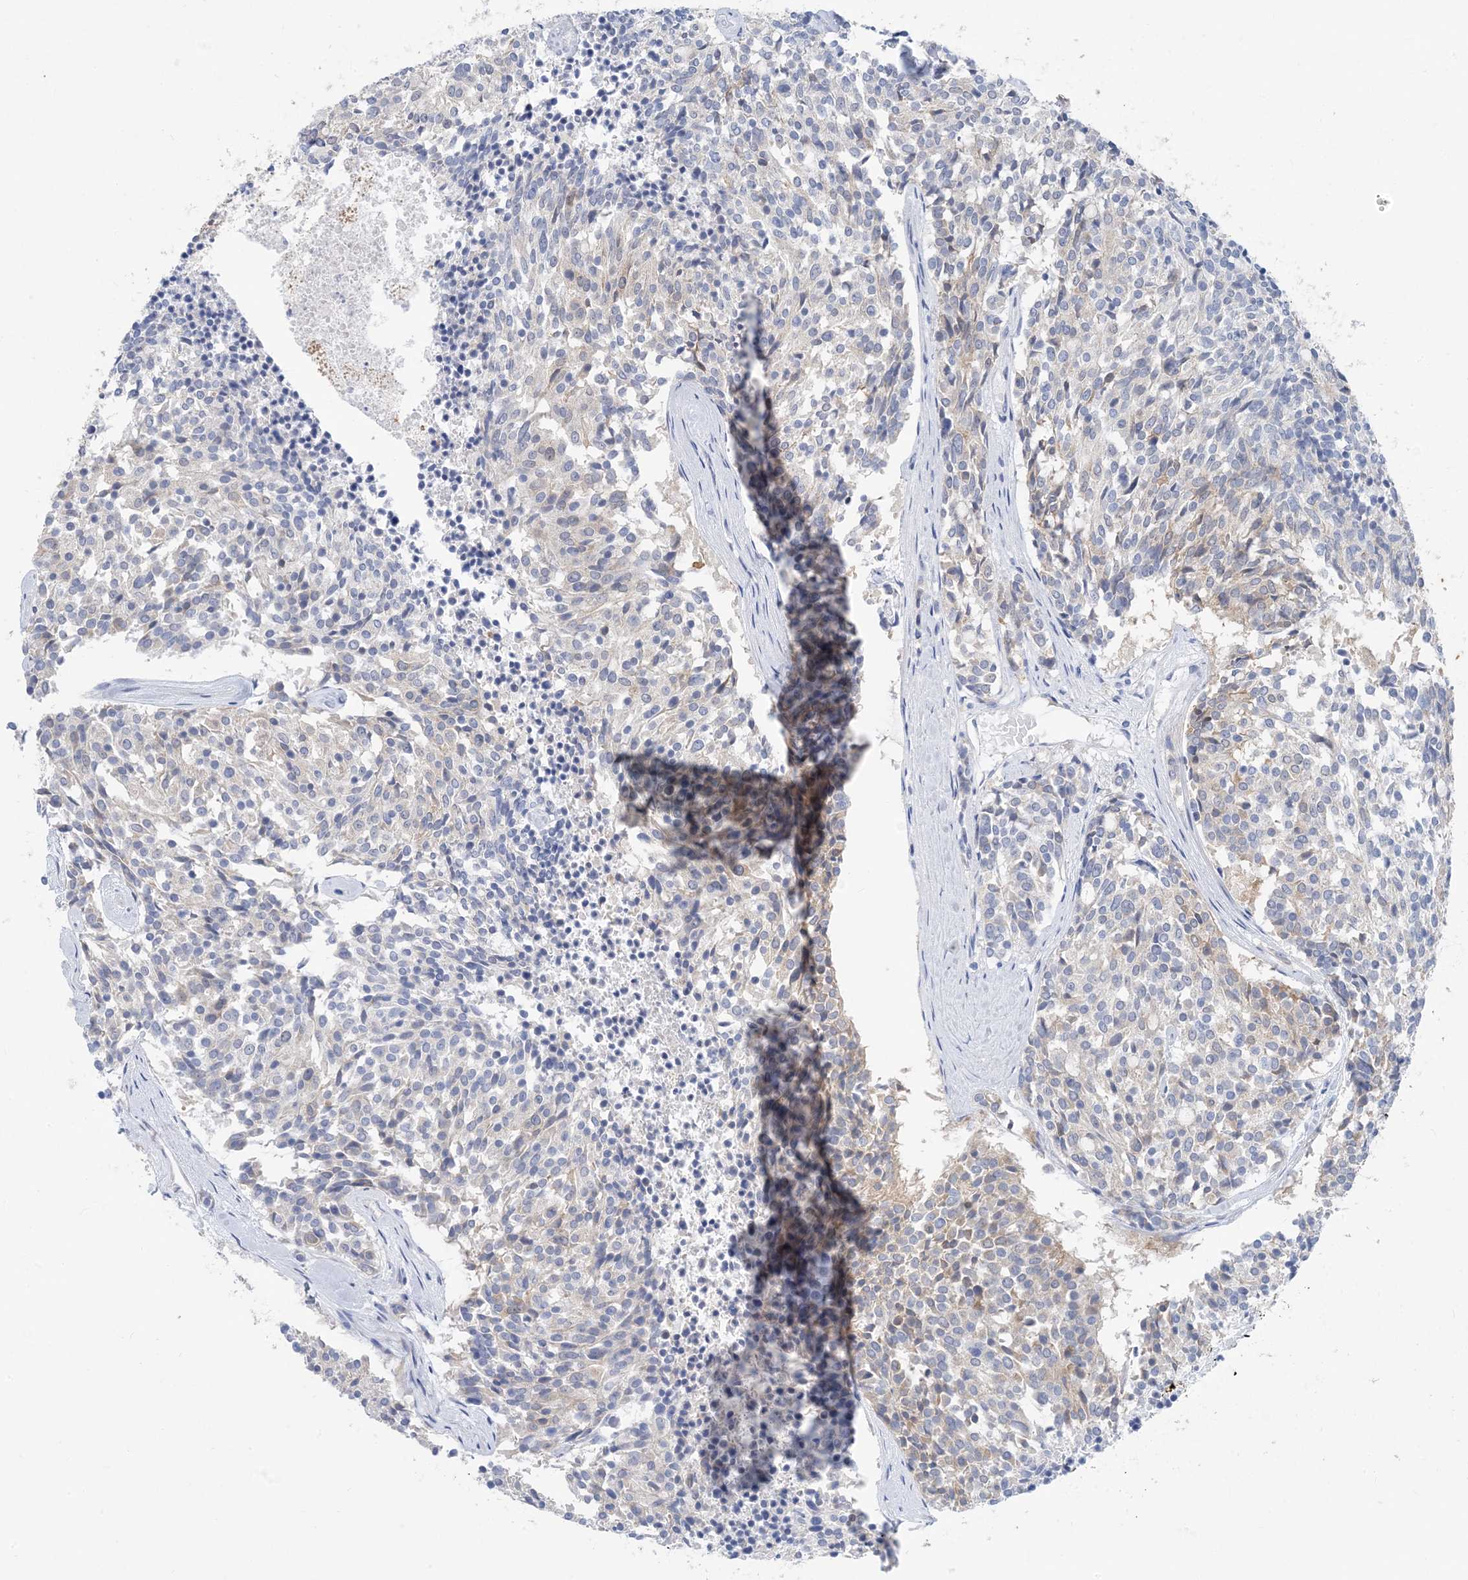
{"staining": {"intensity": "weak", "quantity": "<25%", "location": "cytoplasmic/membranous"}, "tissue": "carcinoid", "cell_type": "Tumor cells", "image_type": "cancer", "snomed": [{"axis": "morphology", "description": "Carcinoid, malignant, NOS"}, {"axis": "topography", "description": "Pancreas"}], "caption": "Malignant carcinoid was stained to show a protein in brown. There is no significant expression in tumor cells.", "gene": "SH3YL1", "patient": {"sex": "female", "age": 54}}